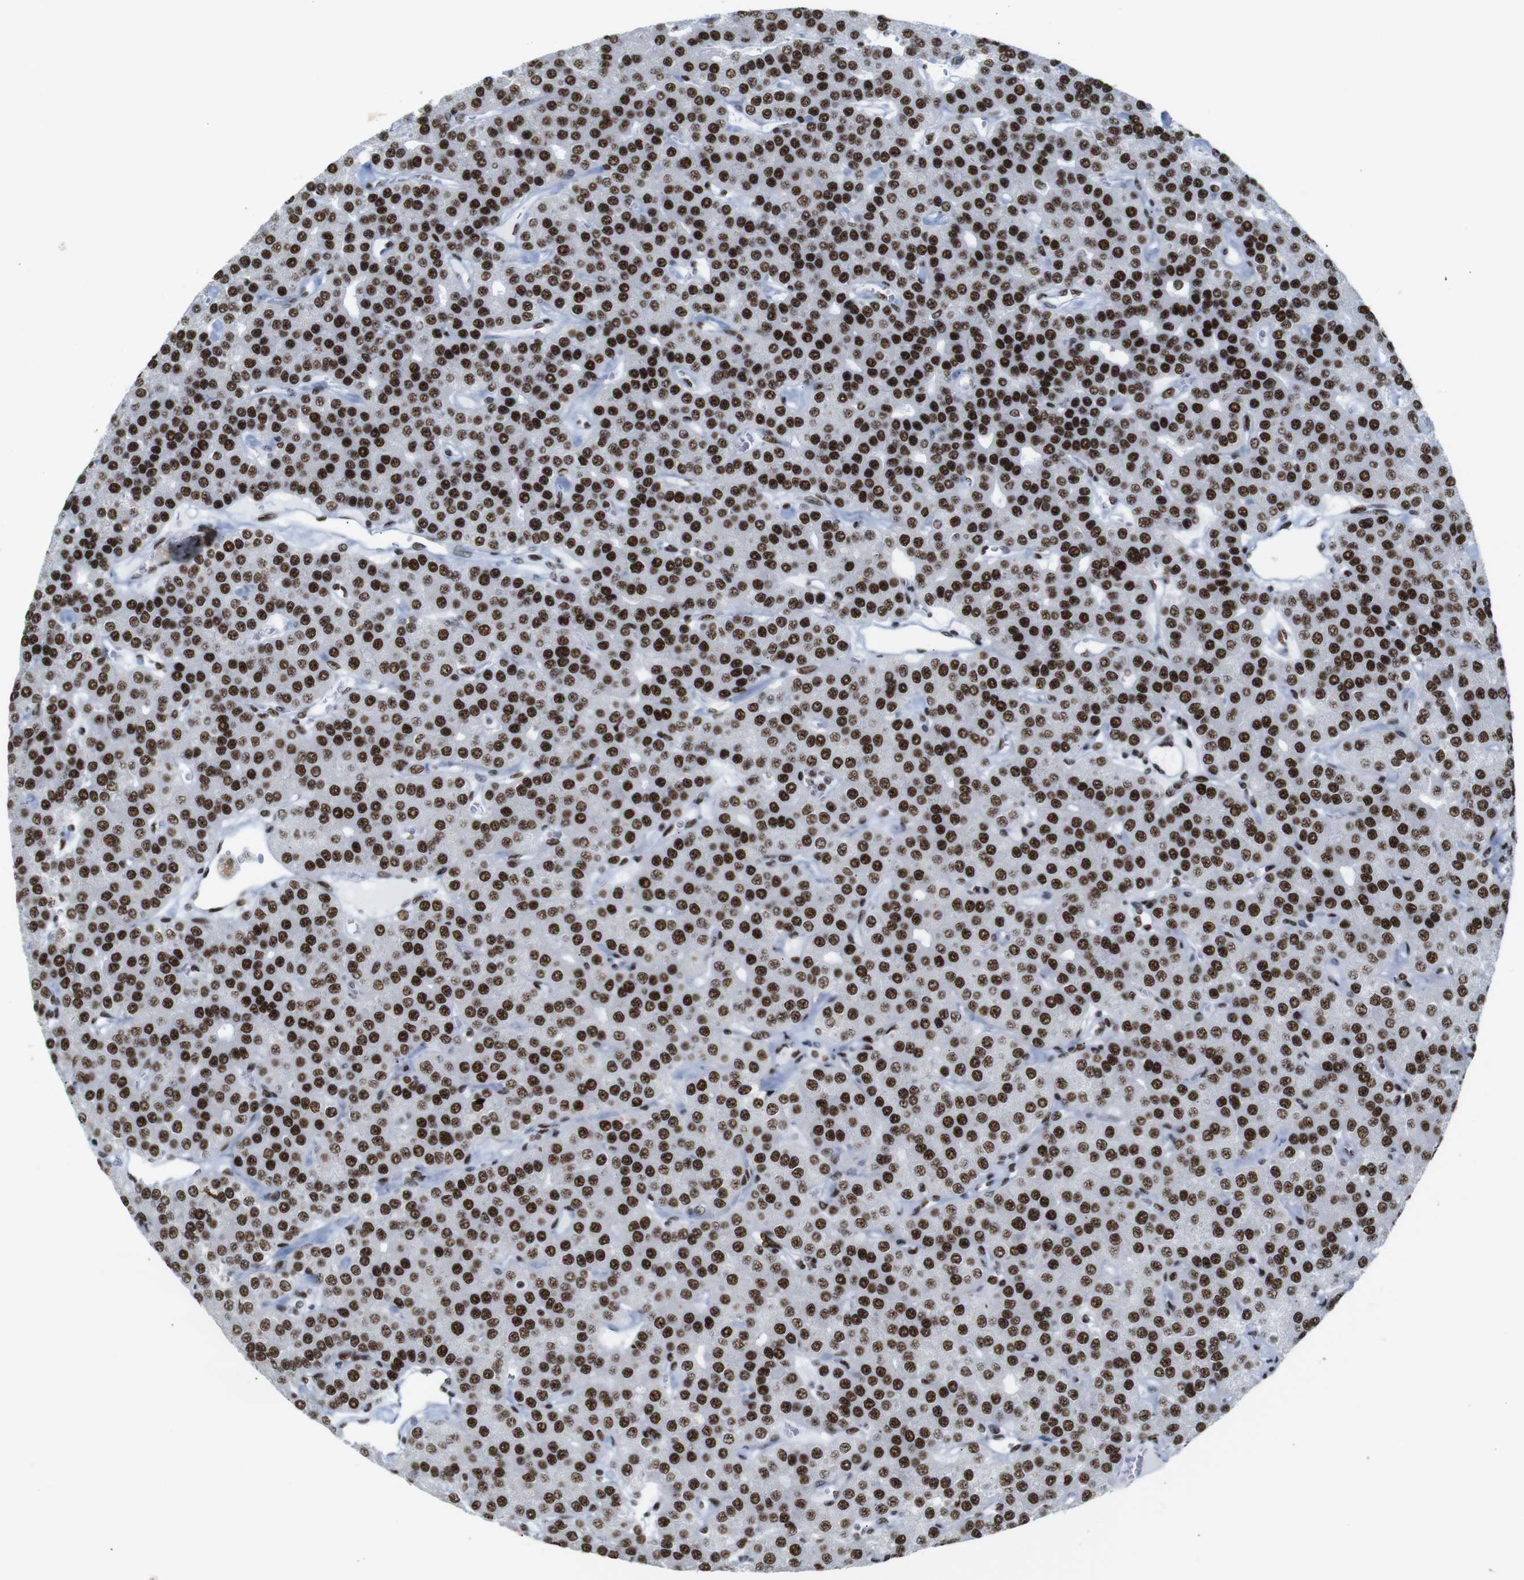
{"staining": {"intensity": "strong", "quantity": ">75%", "location": "nuclear"}, "tissue": "parathyroid gland", "cell_type": "Glandular cells", "image_type": "normal", "snomed": [{"axis": "morphology", "description": "Normal tissue, NOS"}, {"axis": "morphology", "description": "Adenoma, NOS"}, {"axis": "topography", "description": "Parathyroid gland"}], "caption": "Protein analysis of unremarkable parathyroid gland shows strong nuclear expression in about >75% of glandular cells.", "gene": "TRA2B", "patient": {"sex": "female", "age": 86}}